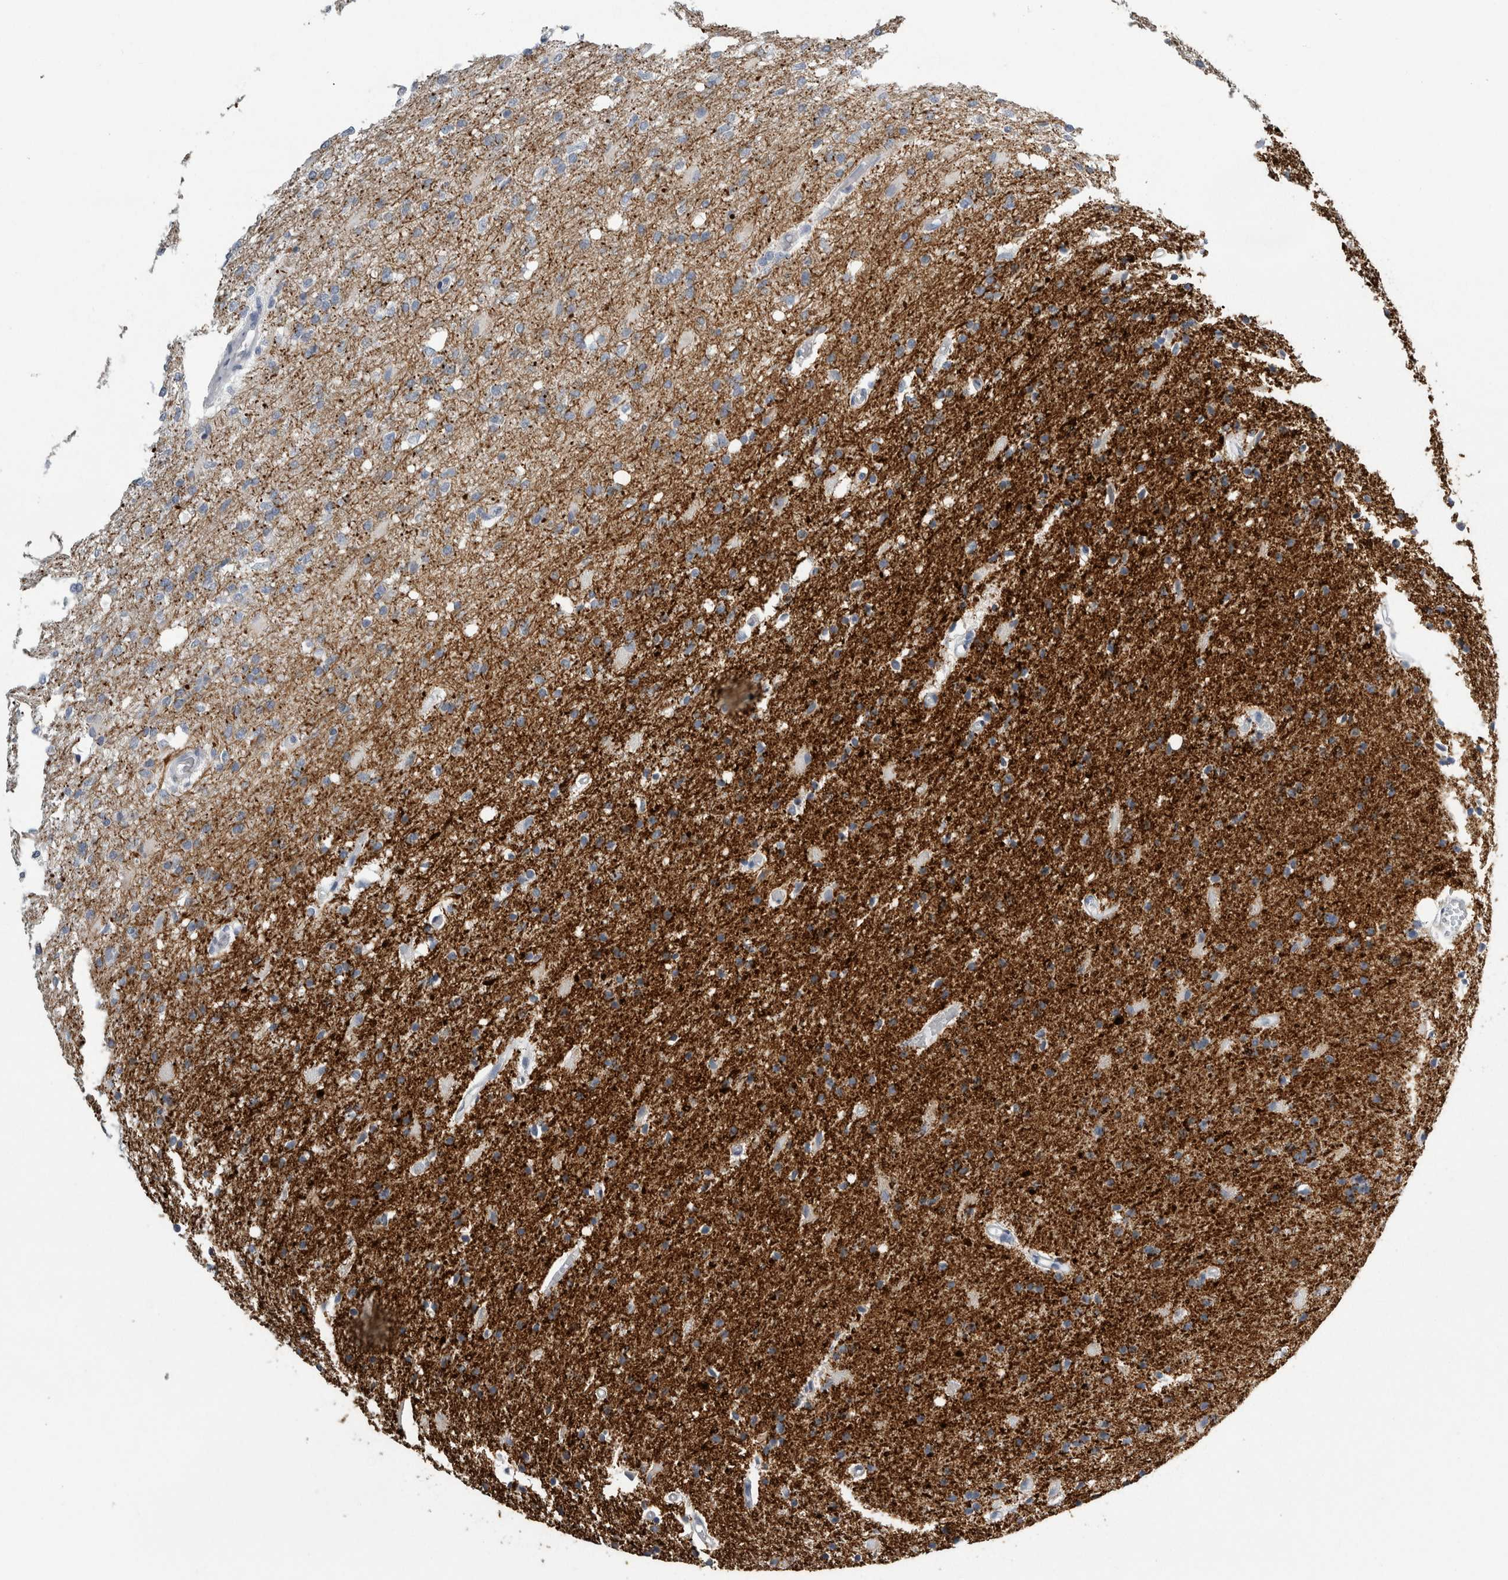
{"staining": {"intensity": "strong", "quantity": "<25%", "location": "cytoplasmic/membranous"}, "tissue": "glioma", "cell_type": "Tumor cells", "image_type": "cancer", "snomed": [{"axis": "morphology", "description": "Normal tissue, NOS"}, {"axis": "morphology", "description": "Glioma, malignant, High grade"}, {"axis": "topography", "description": "Cerebral cortex"}], "caption": "Tumor cells show medium levels of strong cytoplasmic/membranous expression in approximately <25% of cells in human glioma.", "gene": "NEFM", "patient": {"sex": "male", "age": 77}}